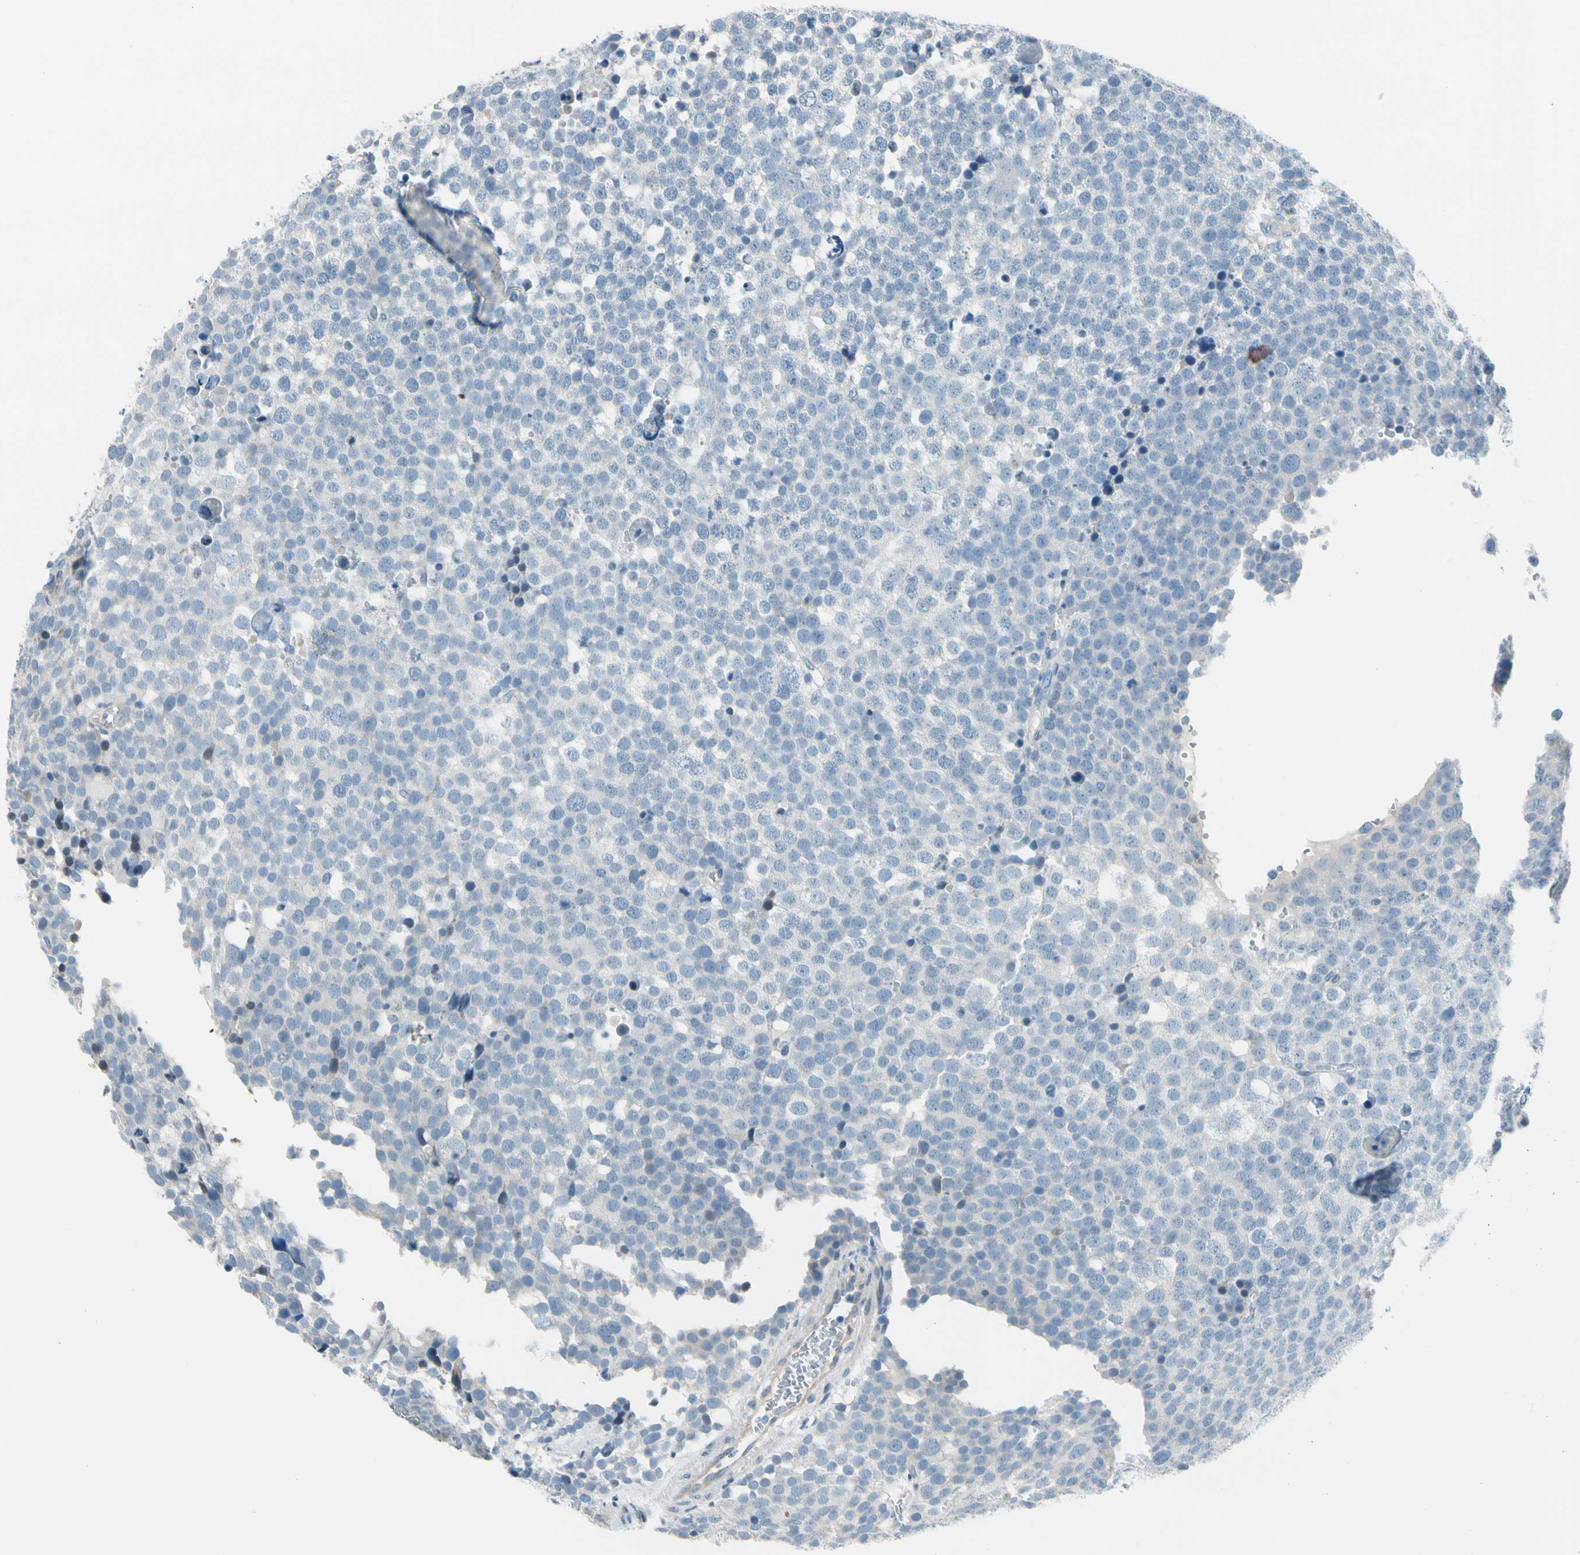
{"staining": {"intensity": "negative", "quantity": "none", "location": "none"}, "tissue": "testis cancer", "cell_type": "Tumor cells", "image_type": "cancer", "snomed": [{"axis": "morphology", "description": "Seminoma, NOS"}, {"axis": "topography", "description": "Testis"}], "caption": "Protein analysis of testis cancer shows no significant staining in tumor cells.", "gene": "STK40", "patient": {"sex": "male", "age": 71}}